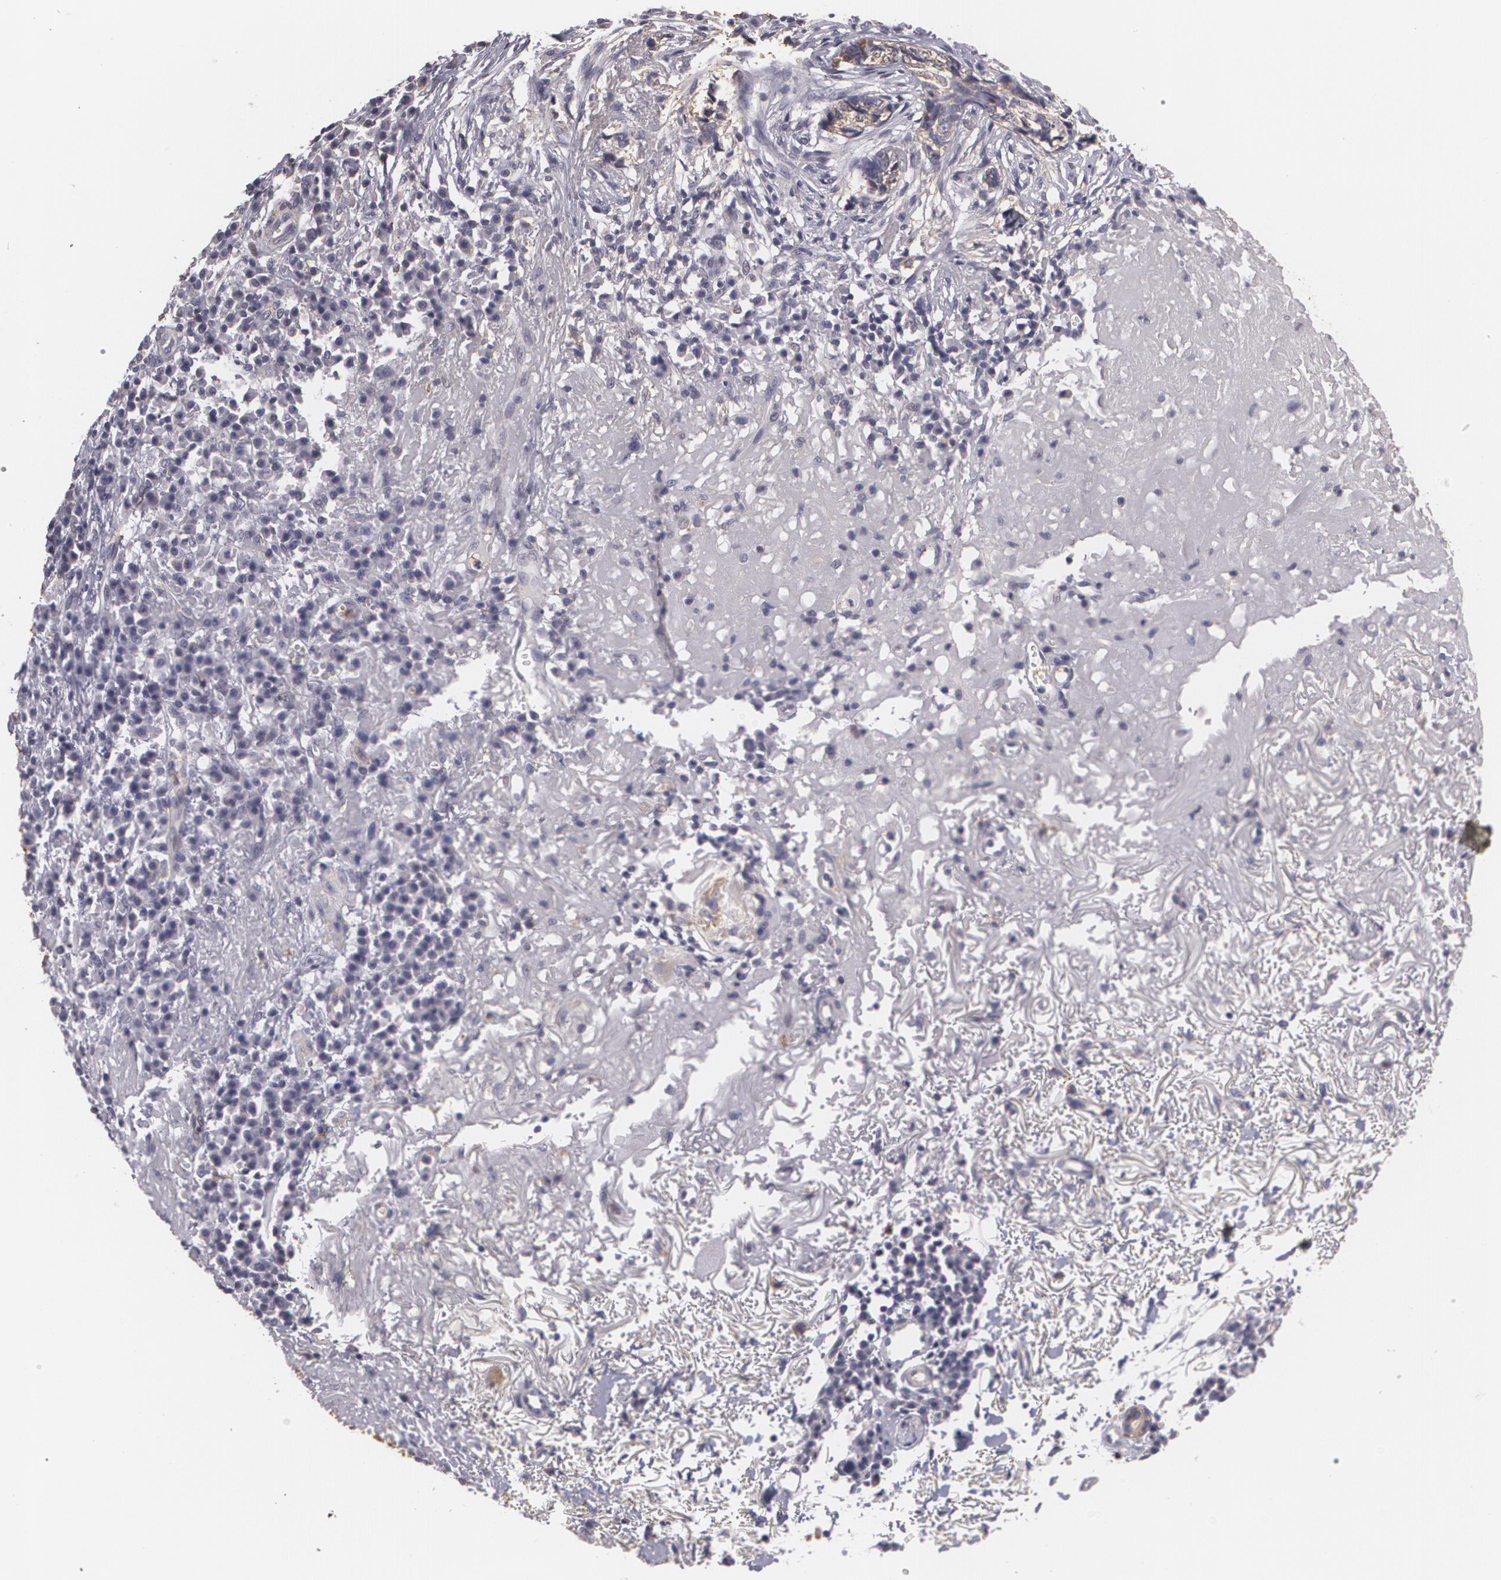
{"staining": {"intensity": "negative", "quantity": "none", "location": "none"}, "tissue": "skin cancer", "cell_type": "Tumor cells", "image_type": "cancer", "snomed": [{"axis": "morphology", "description": "Basal cell carcinoma"}, {"axis": "topography", "description": "Skin"}], "caption": "DAB immunohistochemical staining of skin cancer (basal cell carcinoma) displays no significant positivity in tumor cells.", "gene": "KCNA4", "patient": {"sex": "female", "age": 89}}